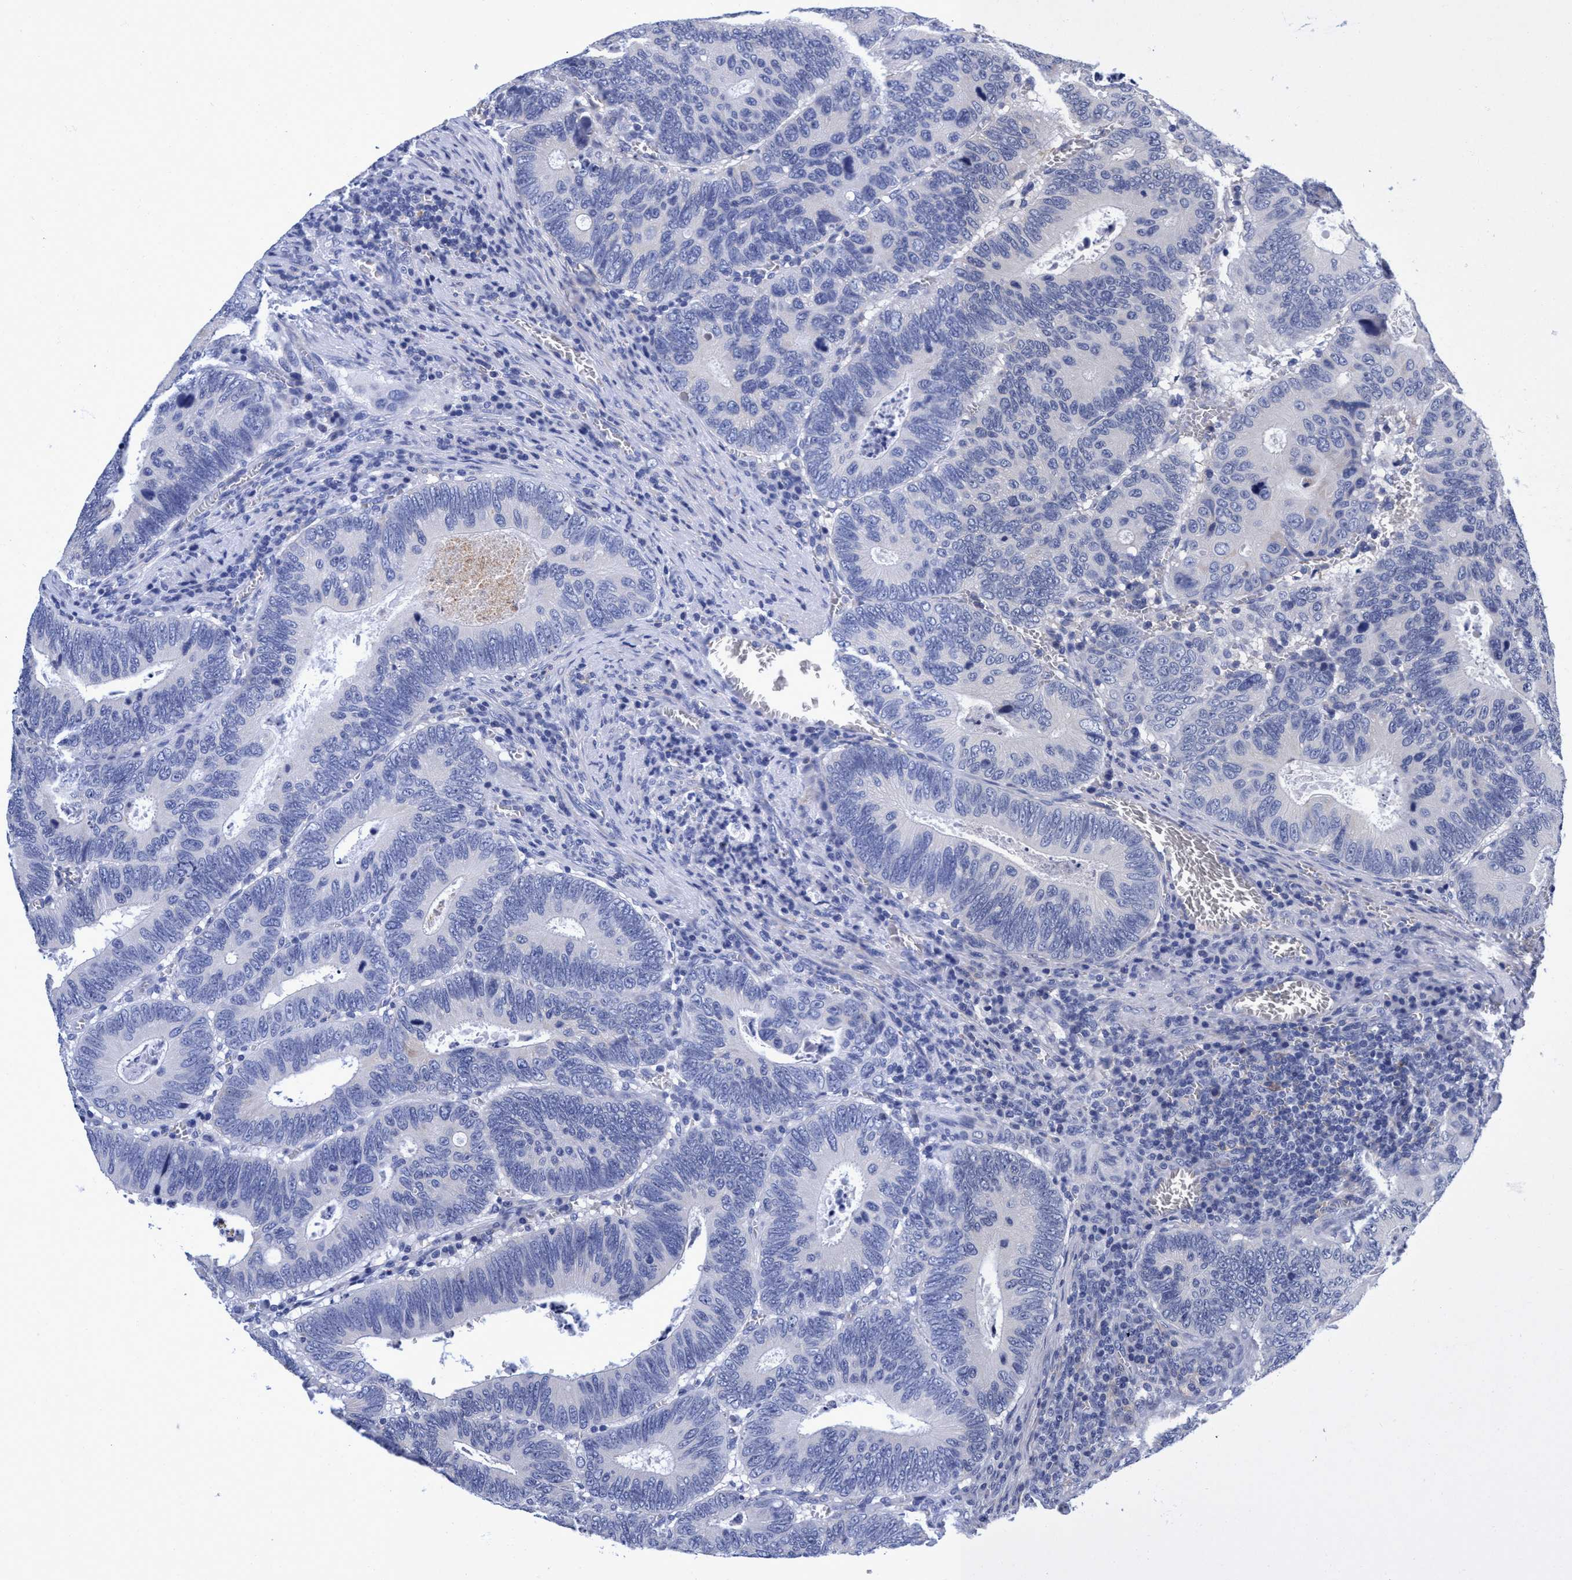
{"staining": {"intensity": "negative", "quantity": "none", "location": "none"}, "tissue": "colorectal cancer", "cell_type": "Tumor cells", "image_type": "cancer", "snomed": [{"axis": "morphology", "description": "Inflammation, NOS"}, {"axis": "morphology", "description": "Adenocarcinoma, NOS"}, {"axis": "topography", "description": "Colon"}], "caption": "This is a histopathology image of immunohistochemistry (IHC) staining of colorectal adenocarcinoma, which shows no expression in tumor cells.", "gene": "PLPPR1", "patient": {"sex": "male", "age": 72}}